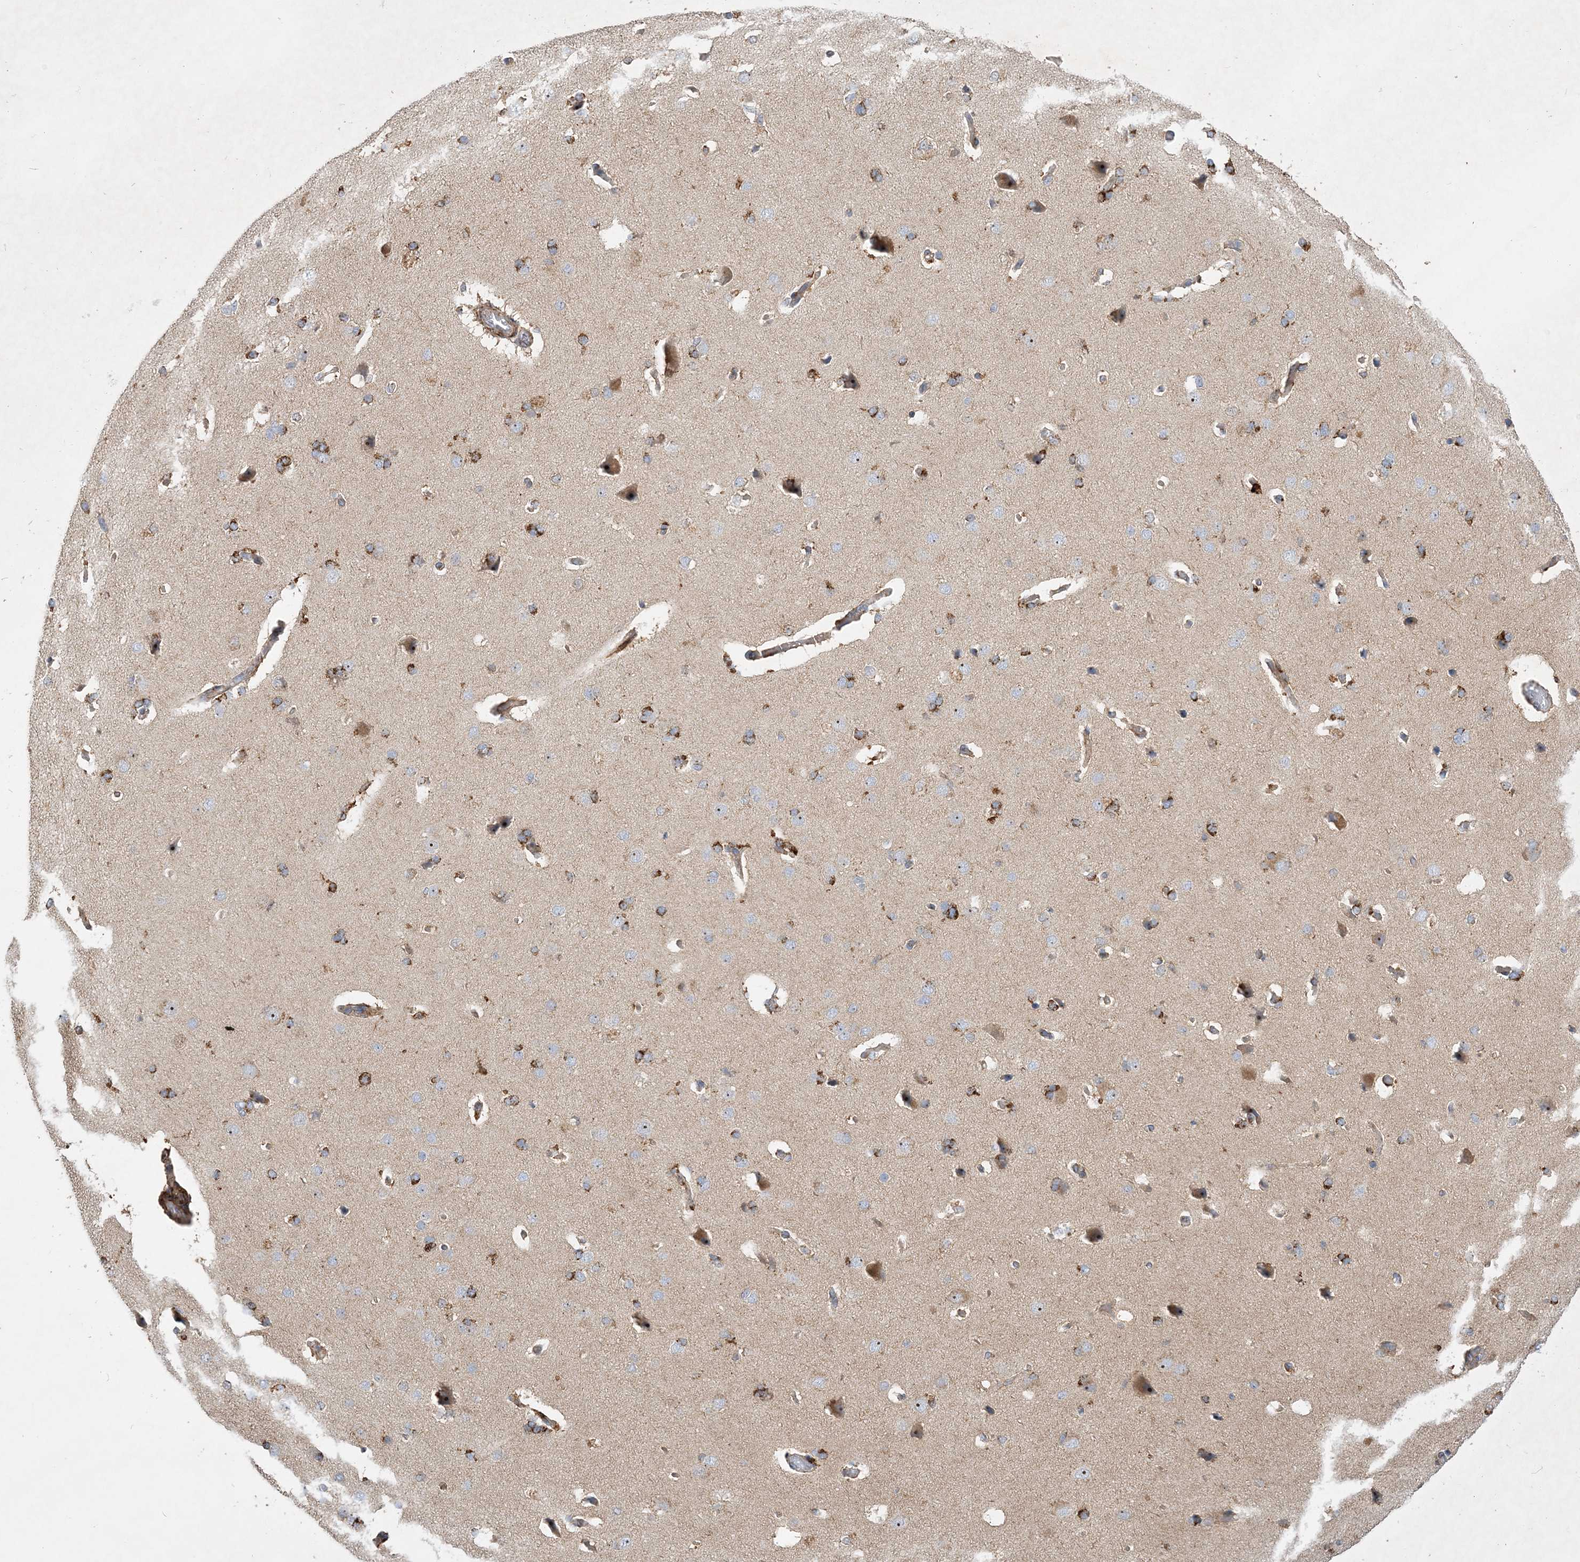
{"staining": {"intensity": "negative", "quantity": "none", "location": "none"}, "tissue": "cerebral cortex", "cell_type": "Endothelial cells", "image_type": "normal", "snomed": [{"axis": "morphology", "description": "Normal tissue, NOS"}, {"axis": "topography", "description": "Cerebral cortex"}], "caption": "This micrograph is of benign cerebral cortex stained with immunohistochemistry (IHC) to label a protein in brown with the nuclei are counter-stained blue. There is no expression in endothelial cells. The staining is performed using DAB (3,3'-diaminobenzidine) brown chromogen with nuclei counter-stained in using hematoxylin.", "gene": "FEZ2", "patient": {"sex": "male", "age": 62}}